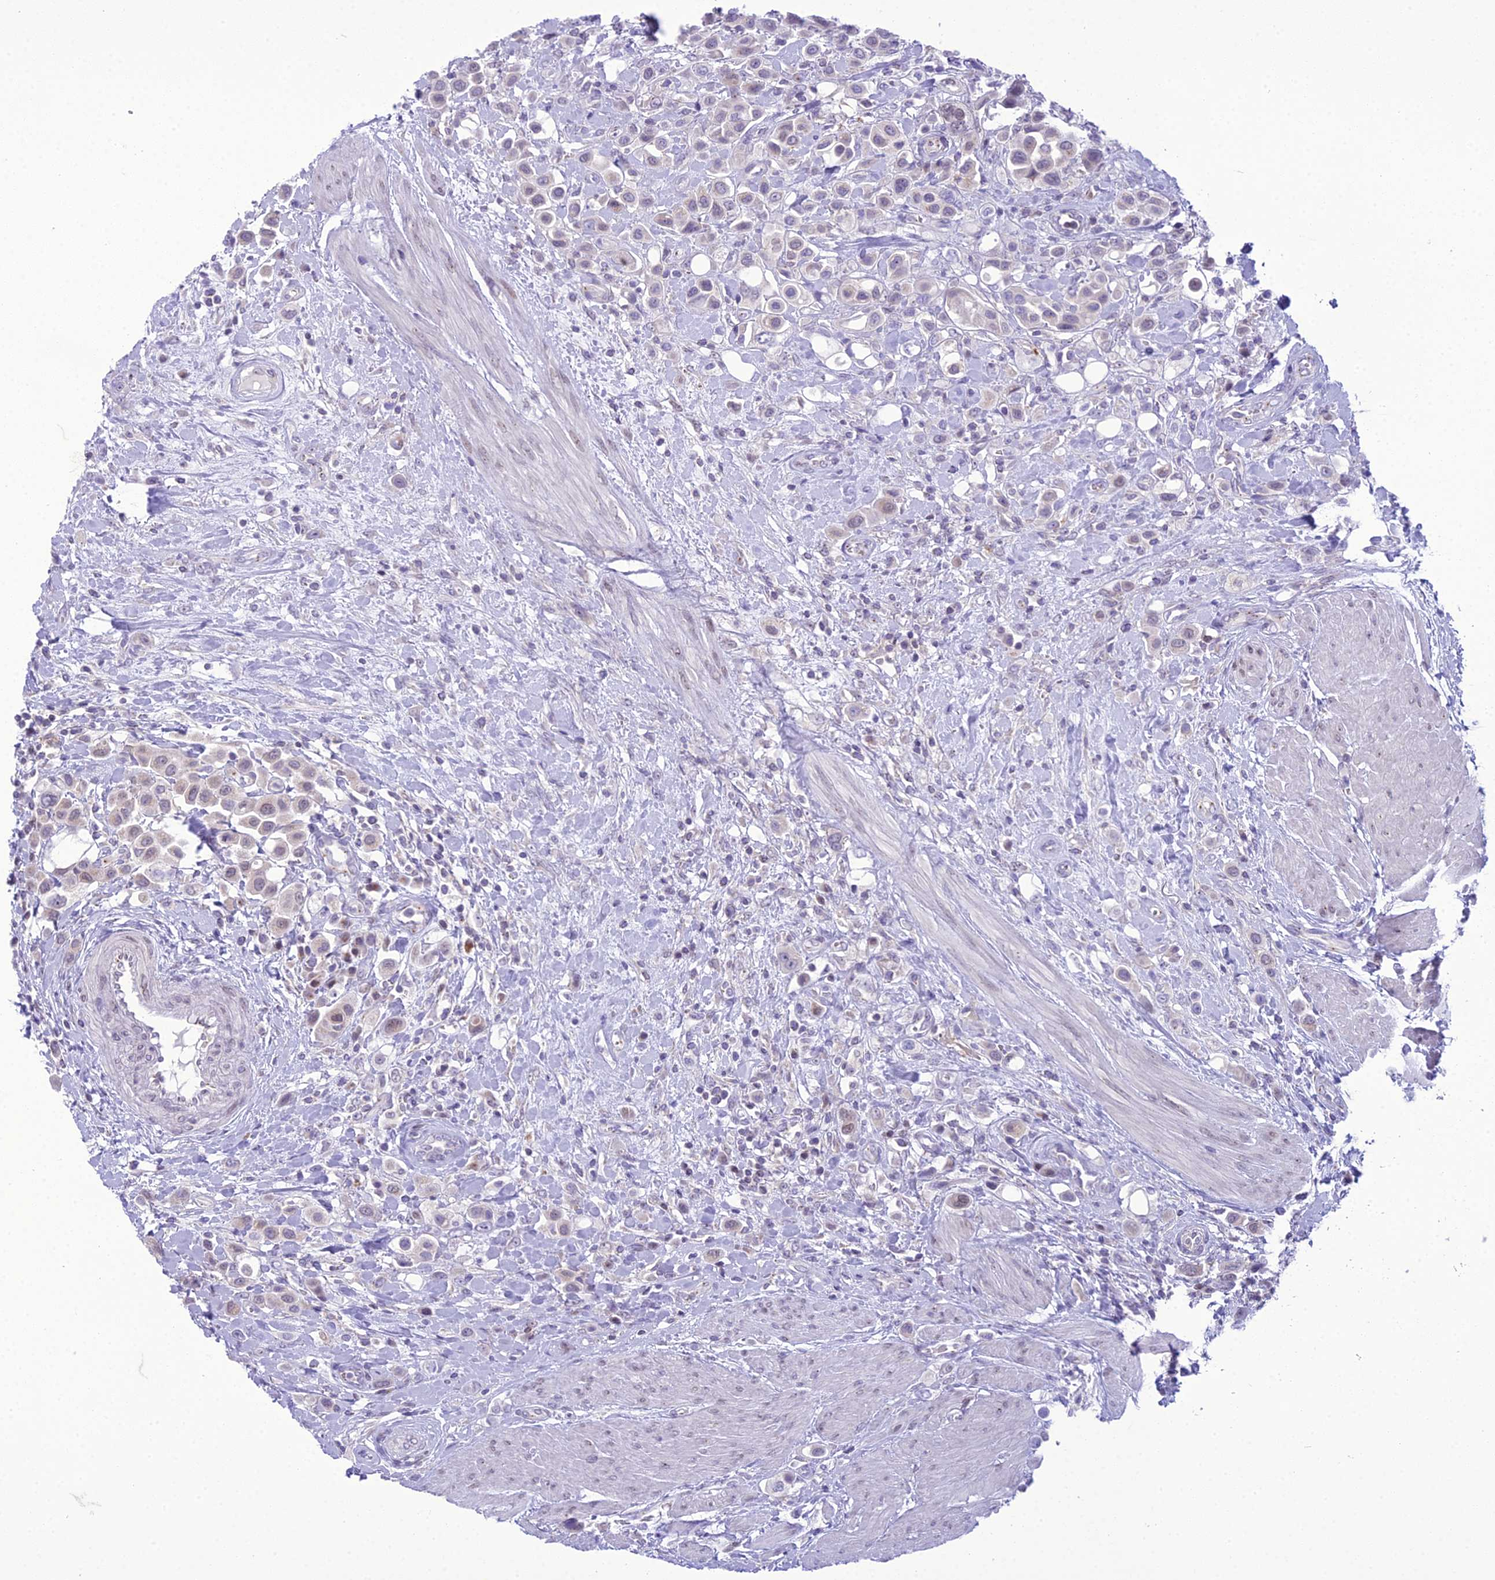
{"staining": {"intensity": "negative", "quantity": "none", "location": "none"}, "tissue": "urothelial cancer", "cell_type": "Tumor cells", "image_type": "cancer", "snomed": [{"axis": "morphology", "description": "Urothelial carcinoma, High grade"}, {"axis": "topography", "description": "Urinary bladder"}], "caption": "Tumor cells are negative for protein expression in human urothelial cancer.", "gene": "B9D2", "patient": {"sex": "male", "age": 50}}